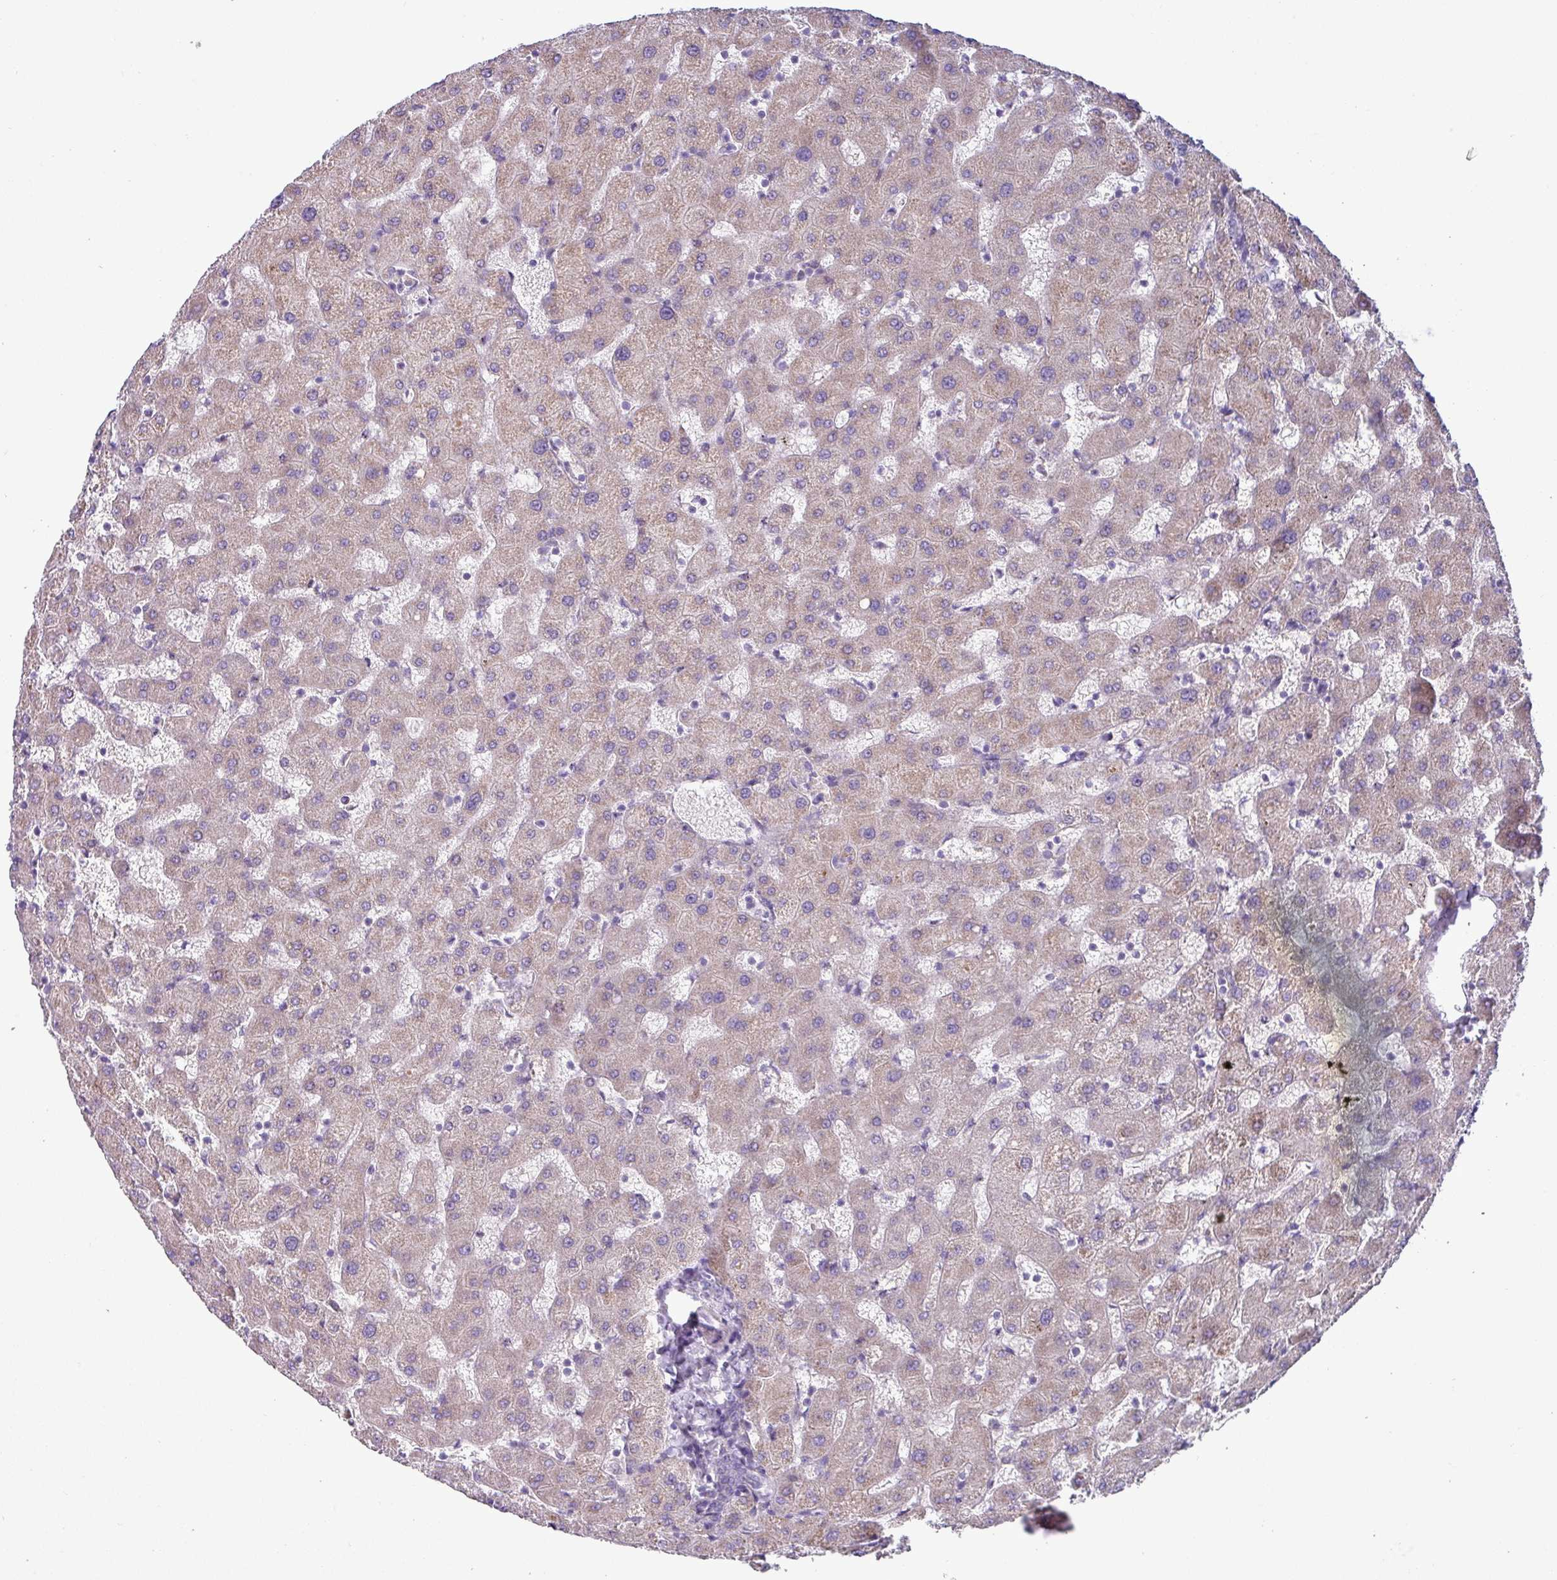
{"staining": {"intensity": "negative", "quantity": "none", "location": "none"}, "tissue": "liver", "cell_type": "Cholangiocytes", "image_type": "normal", "snomed": [{"axis": "morphology", "description": "Normal tissue, NOS"}, {"axis": "topography", "description": "Liver"}], "caption": "The histopathology image shows no significant expression in cholangiocytes of liver. (Stains: DAB IHC with hematoxylin counter stain, Microscopy: brightfield microscopy at high magnification).", "gene": "RGS16", "patient": {"sex": "female", "age": 63}}